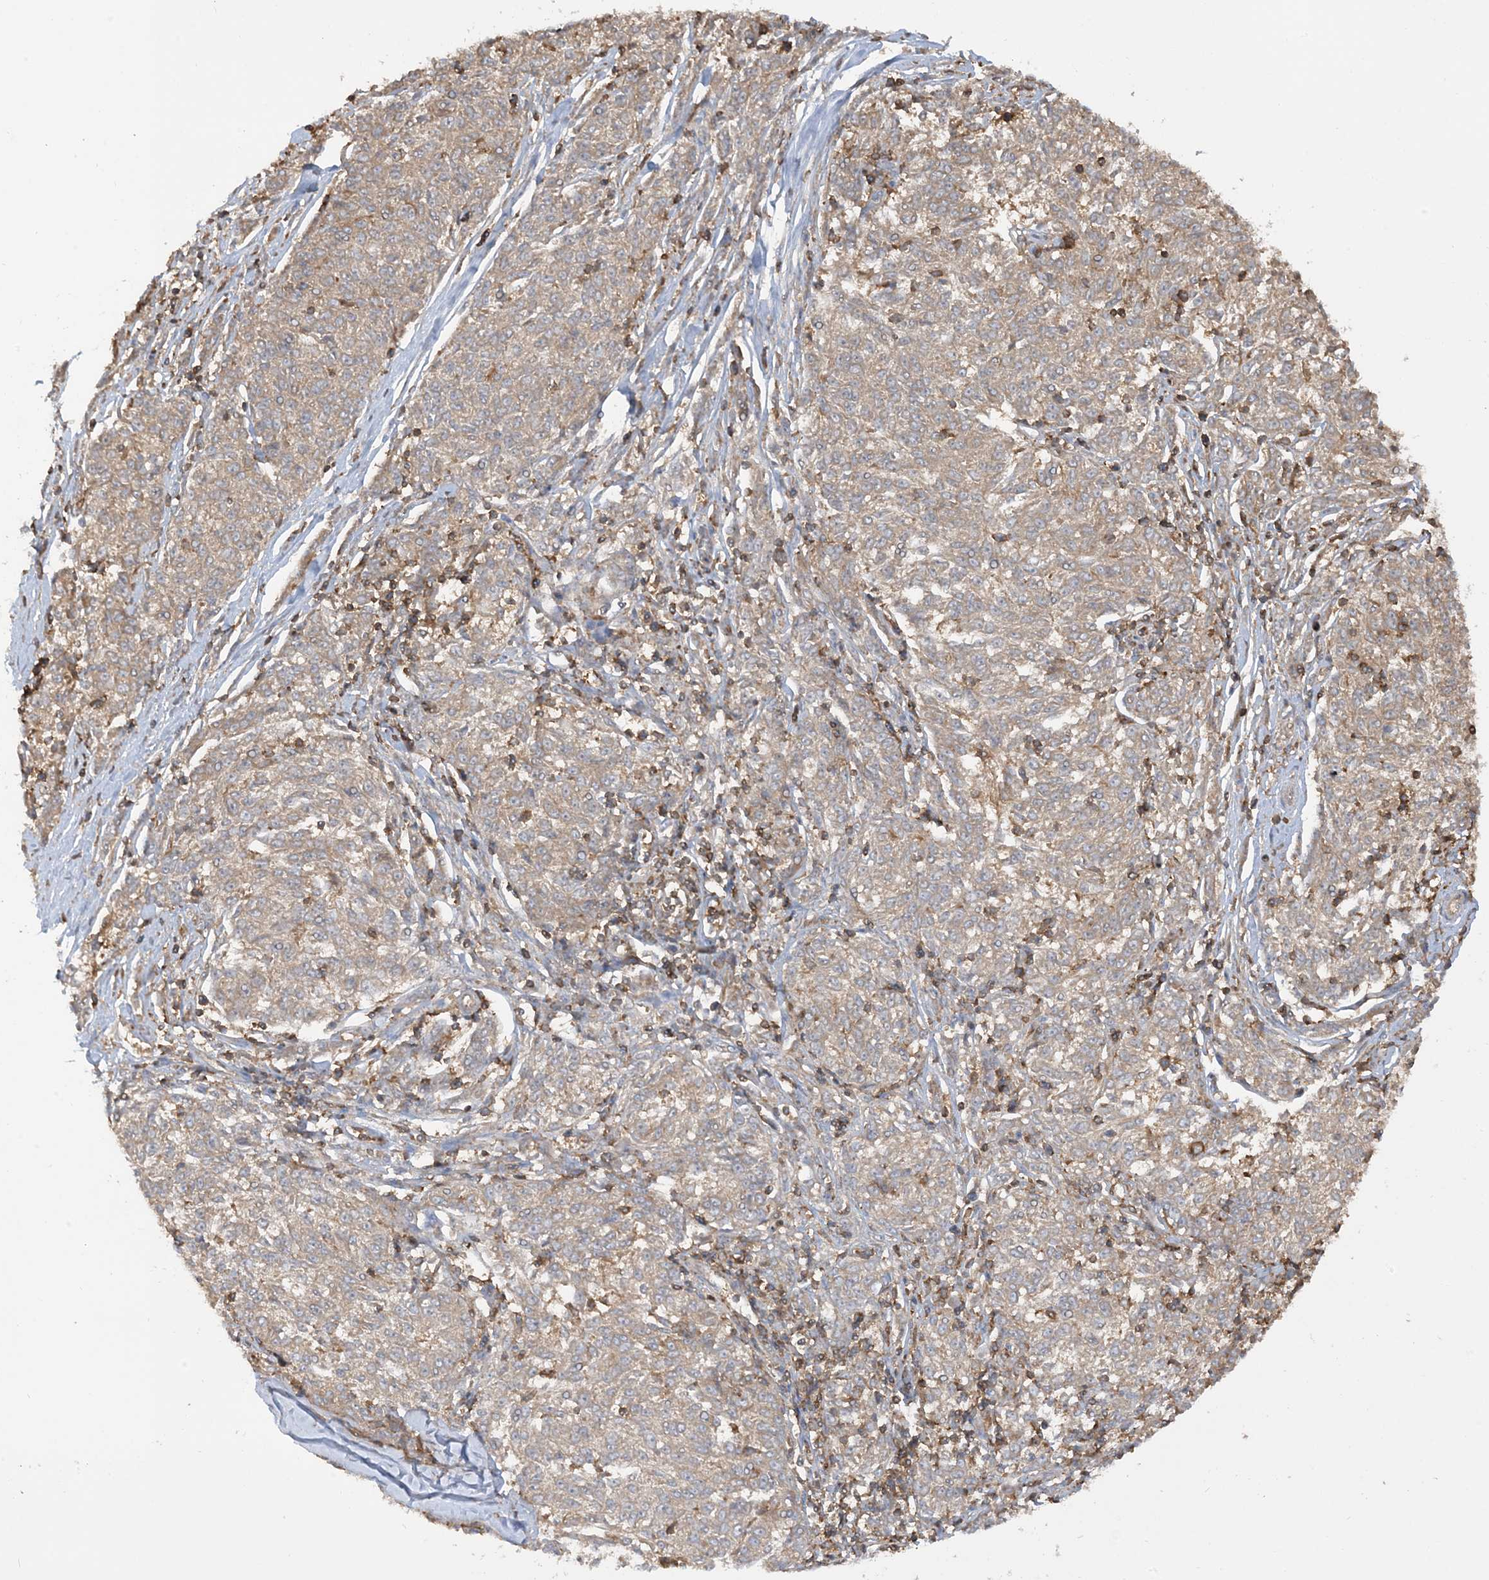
{"staining": {"intensity": "weak", "quantity": ">75%", "location": "cytoplasmic/membranous"}, "tissue": "melanoma", "cell_type": "Tumor cells", "image_type": "cancer", "snomed": [{"axis": "morphology", "description": "Malignant melanoma, NOS"}, {"axis": "topography", "description": "Skin"}], "caption": "The photomicrograph exhibits immunohistochemical staining of melanoma. There is weak cytoplasmic/membranous staining is present in approximately >75% of tumor cells.", "gene": "CAPZB", "patient": {"sex": "female", "age": 72}}